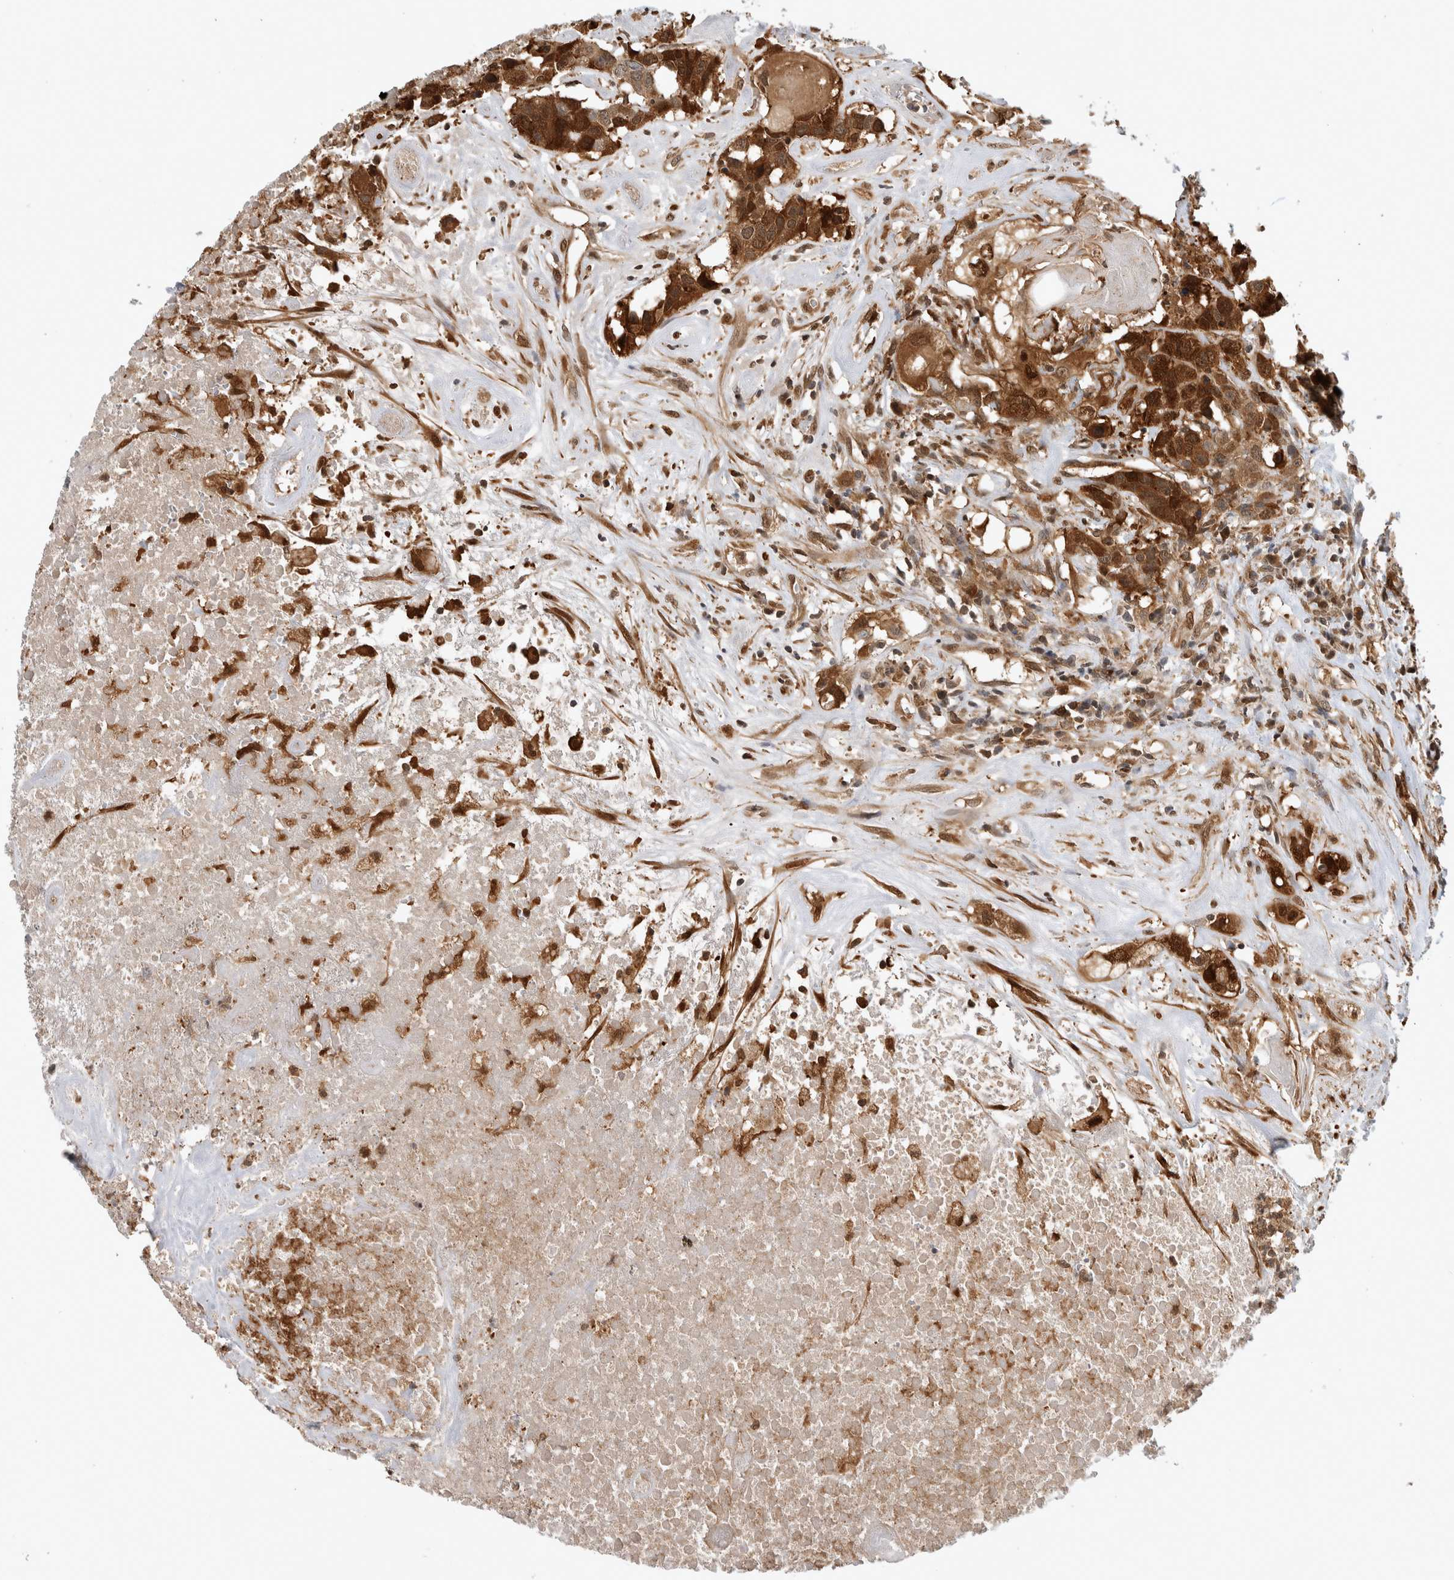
{"staining": {"intensity": "moderate", "quantity": ">75%", "location": "cytoplasmic/membranous,nuclear"}, "tissue": "head and neck cancer", "cell_type": "Tumor cells", "image_type": "cancer", "snomed": [{"axis": "morphology", "description": "Squamous cell carcinoma, NOS"}, {"axis": "topography", "description": "Head-Neck"}], "caption": "Protein staining reveals moderate cytoplasmic/membranous and nuclear positivity in approximately >75% of tumor cells in head and neck squamous cell carcinoma. The staining was performed using DAB to visualize the protein expression in brown, while the nuclei were stained in blue with hematoxylin (Magnification: 20x).", "gene": "ASTN2", "patient": {"sex": "male", "age": 66}}